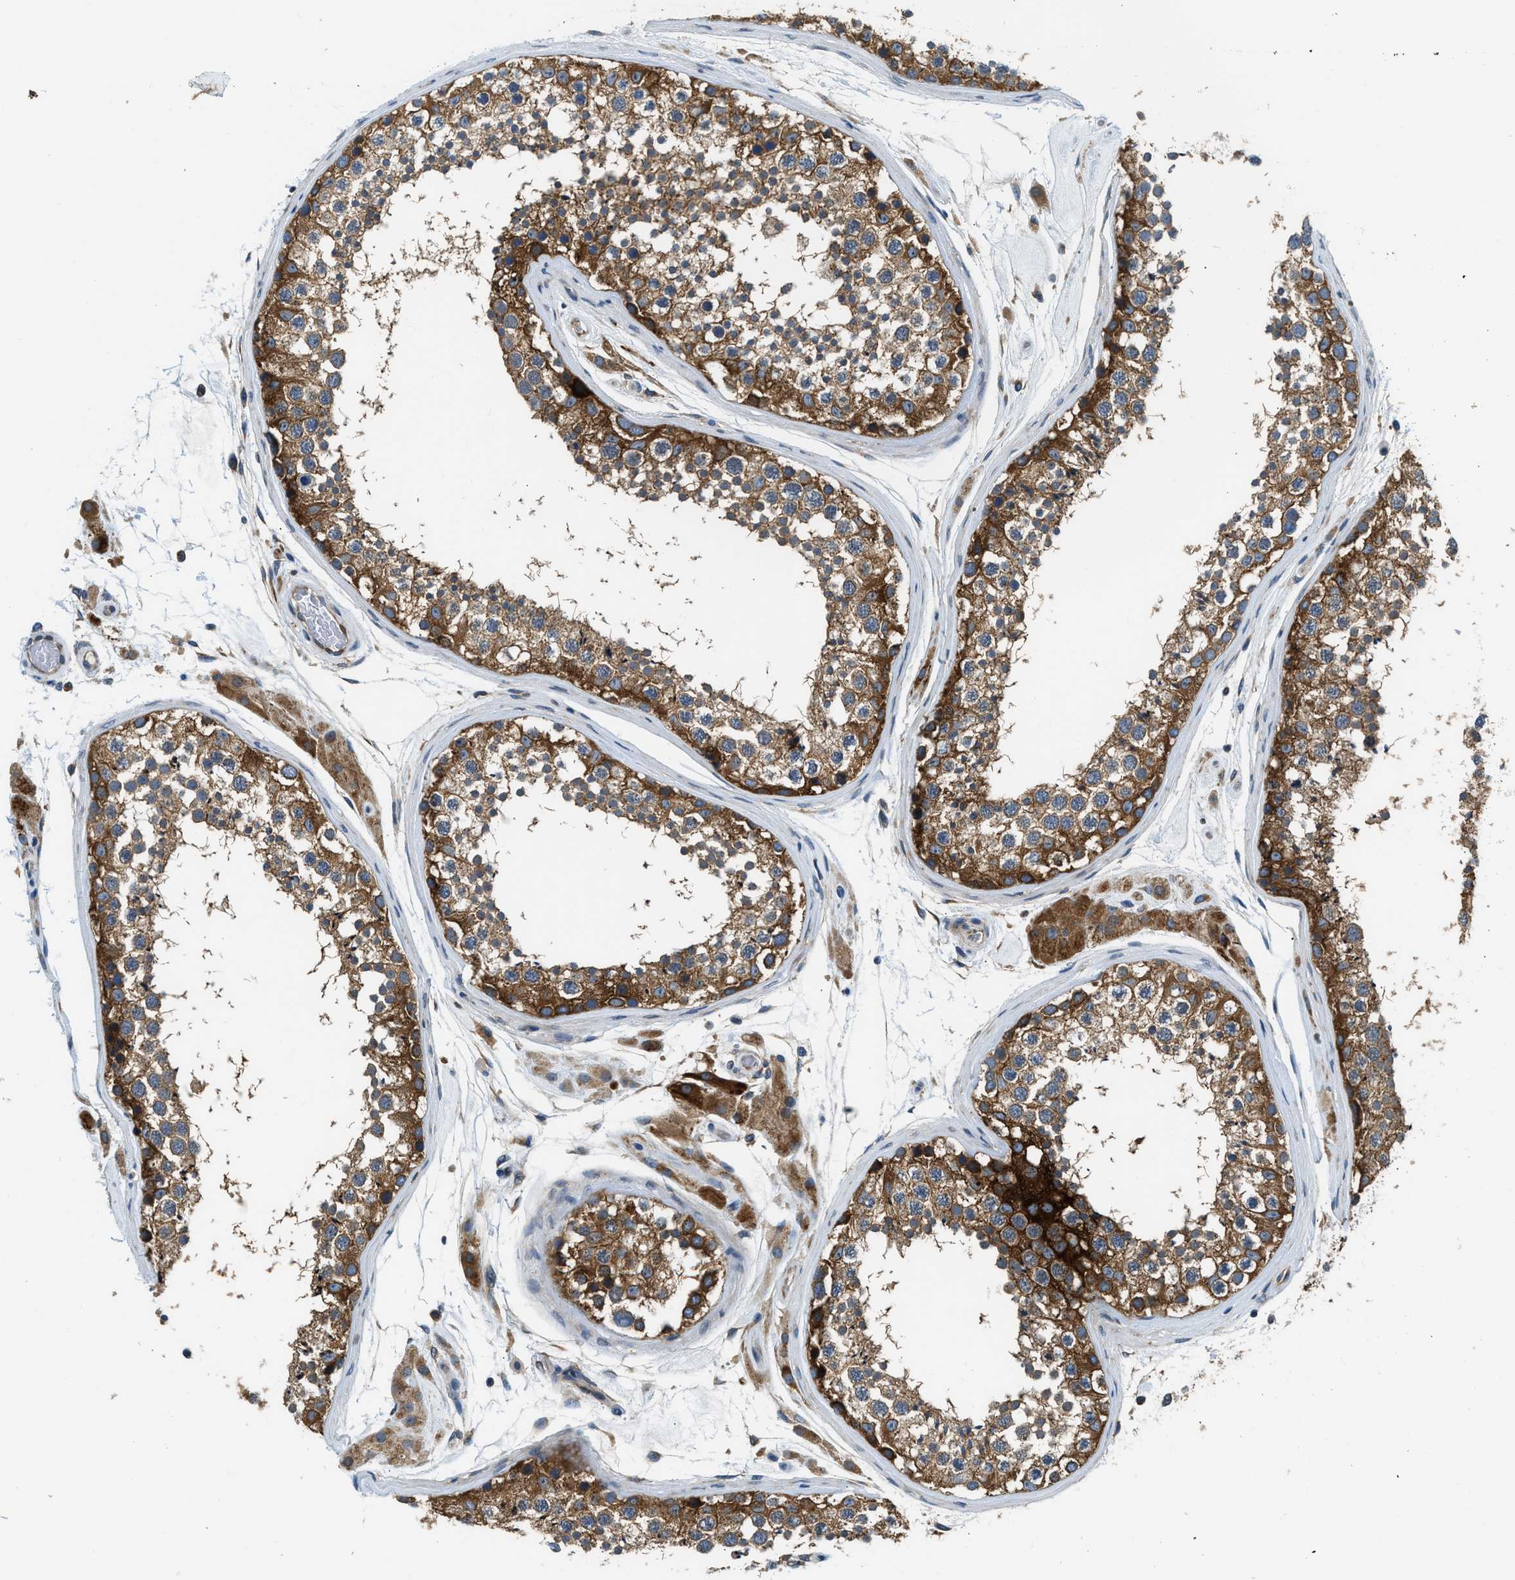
{"staining": {"intensity": "strong", "quantity": ">75%", "location": "cytoplasmic/membranous"}, "tissue": "testis", "cell_type": "Cells in seminiferous ducts", "image_type": "normal", "snomed": [{"axis": "morphology", "description": "Normal tissue, NOS"}, {"axis": "topography", "description": "Testis"}], "caption": "This histopathology image displays IHC staining of normal human testis, with high strong cytoplasmic/membranous staining in about >75% of cells in seminiferous ducts.", "gene": "LPIN2", "patient": {"sex": "male", "age": 46}}